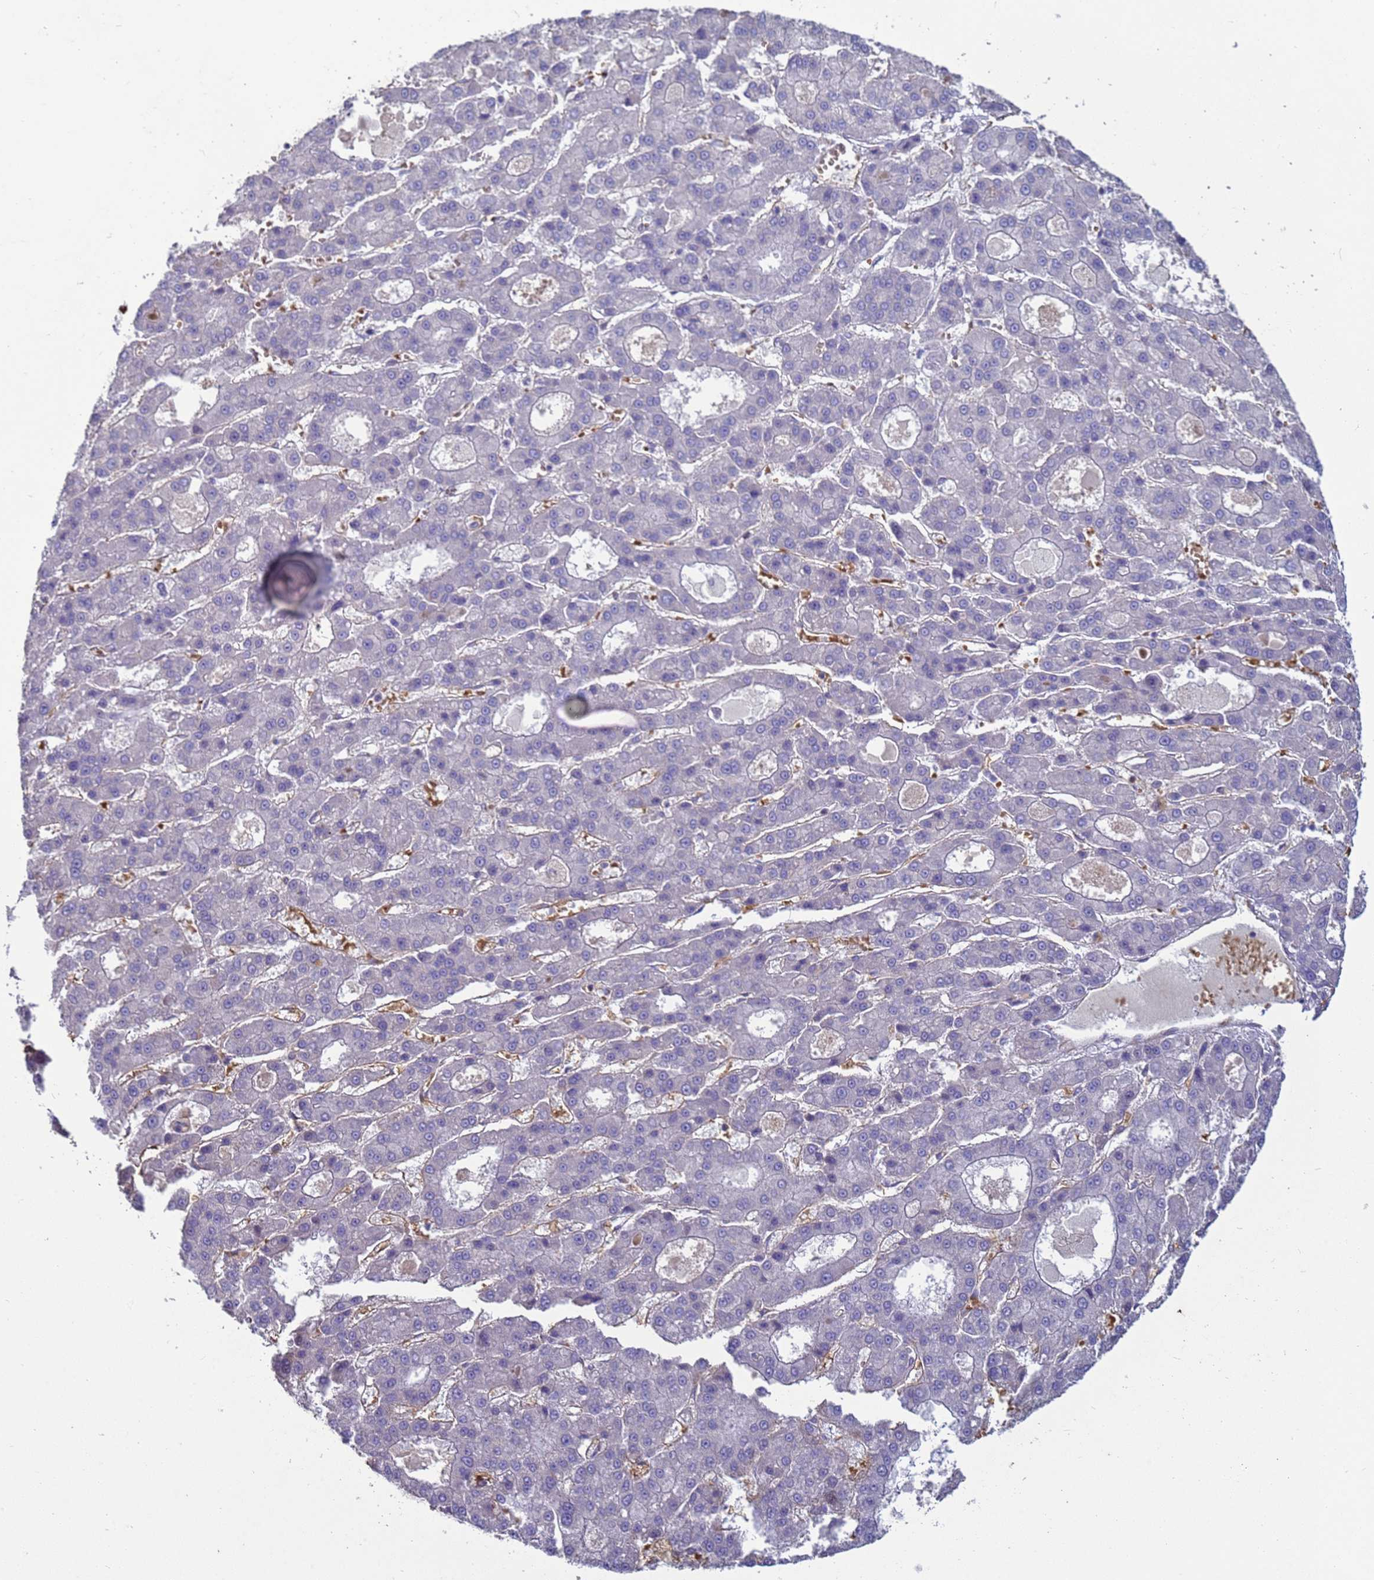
{"staining": {"intensity": "negative", "quantity": "none", "location": "none"}, "tissue": "liver cancer", "cell_type": "Tumor cells", "image_type": "cancer", "snomed": [{"axis": "morphology", "description": "Carcinoma, Hepatocellular, NOS"}, {"axis": "topography", "description": "Liver"}], "caption": "Image shows no protein staining in tumor cells of hepatocellular carcinoma (liver) tissue.", "gene": "SGIP1", "patient": {"sex": "male", "age": 70}}